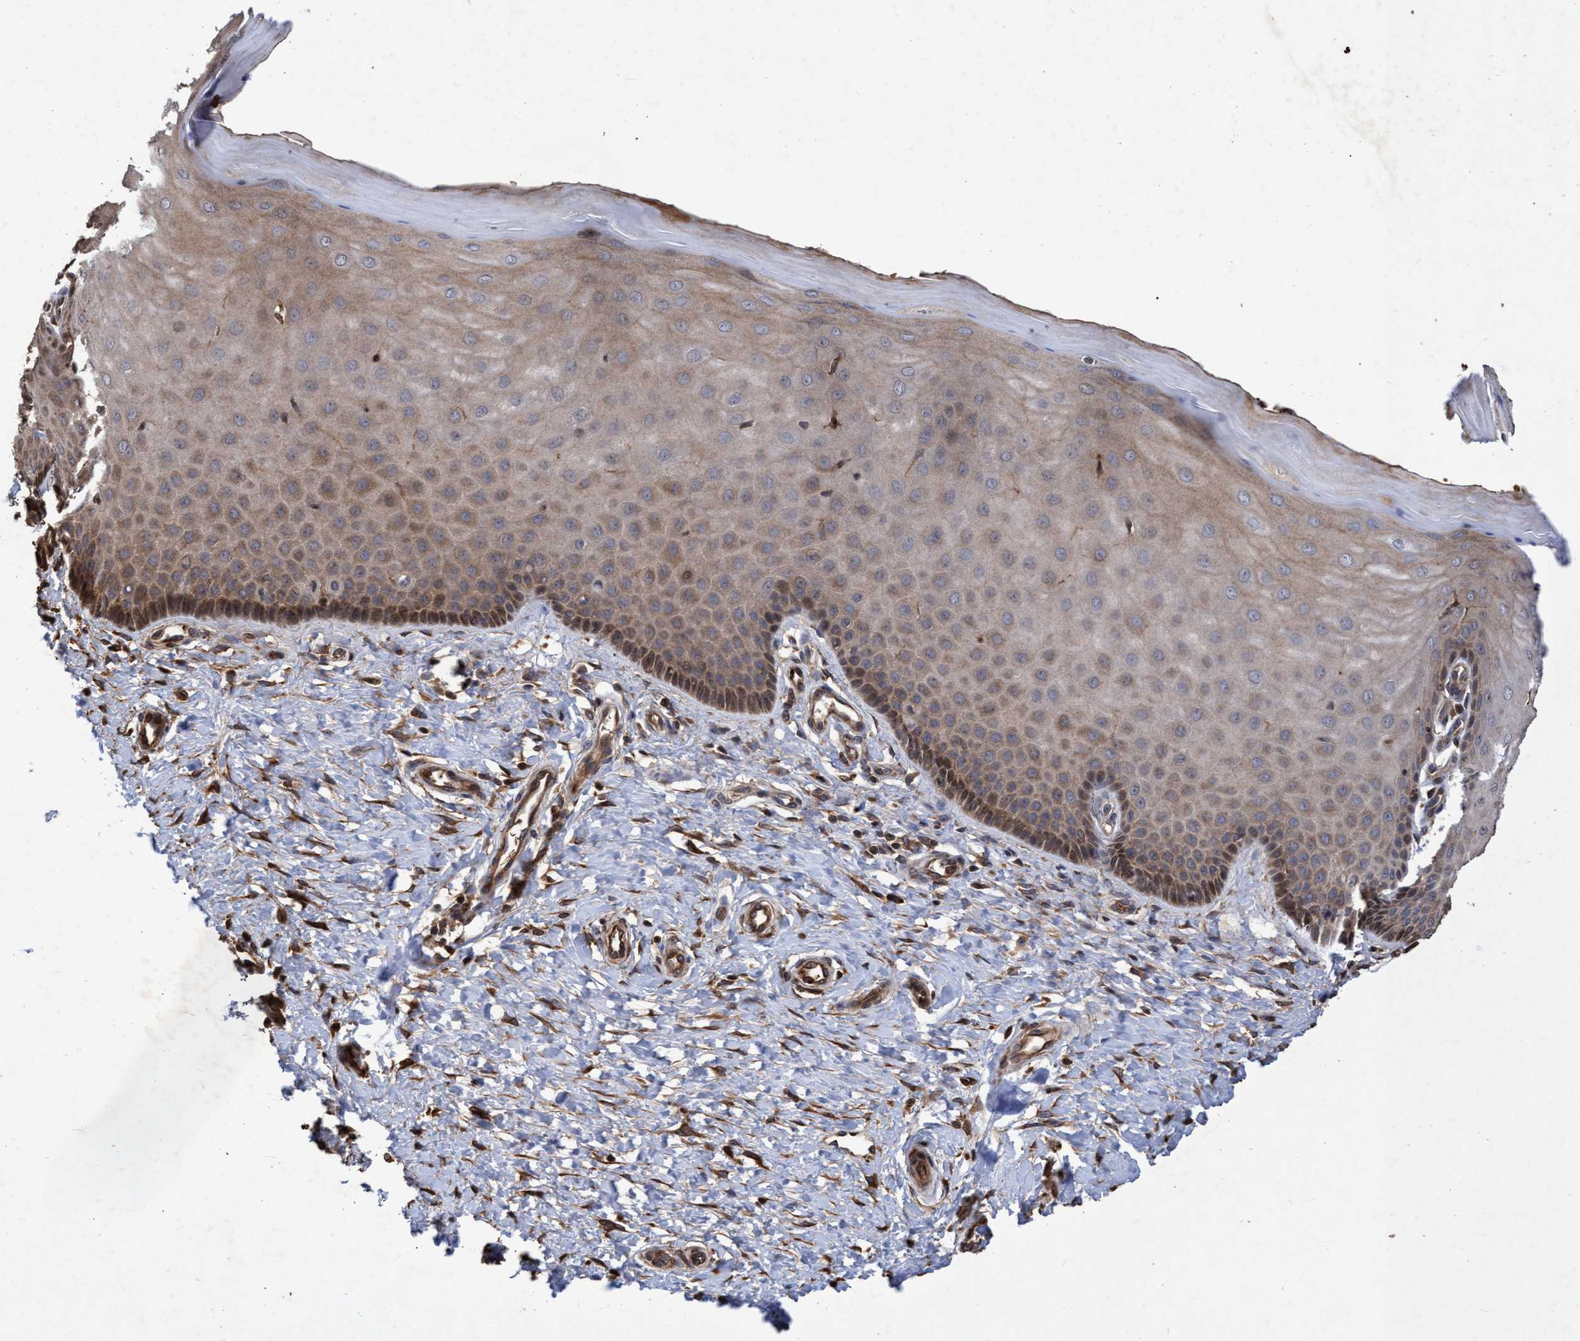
{"staining": {"intensity": "strong", "quantity": ">75%", "location": "cytoplasmic/membranous"}, "tissue": "cervix", "cell_type": "Glandular cells", "image_type": "normal", "snomed": [{"axis": "morphology", "description": "Normal tissue, NOS"}, {"axis": "topography", "description": "Cervix"}], "caption": "Strong cytoplasmic/membranous protein positivity is present in approximately >75% of glandular cells in cervix. (brown staining indicates protein expression, while blue staining denotes nuclei).", "gene": "CHMP6", "patient": {"sex": "female", "age": 55}}